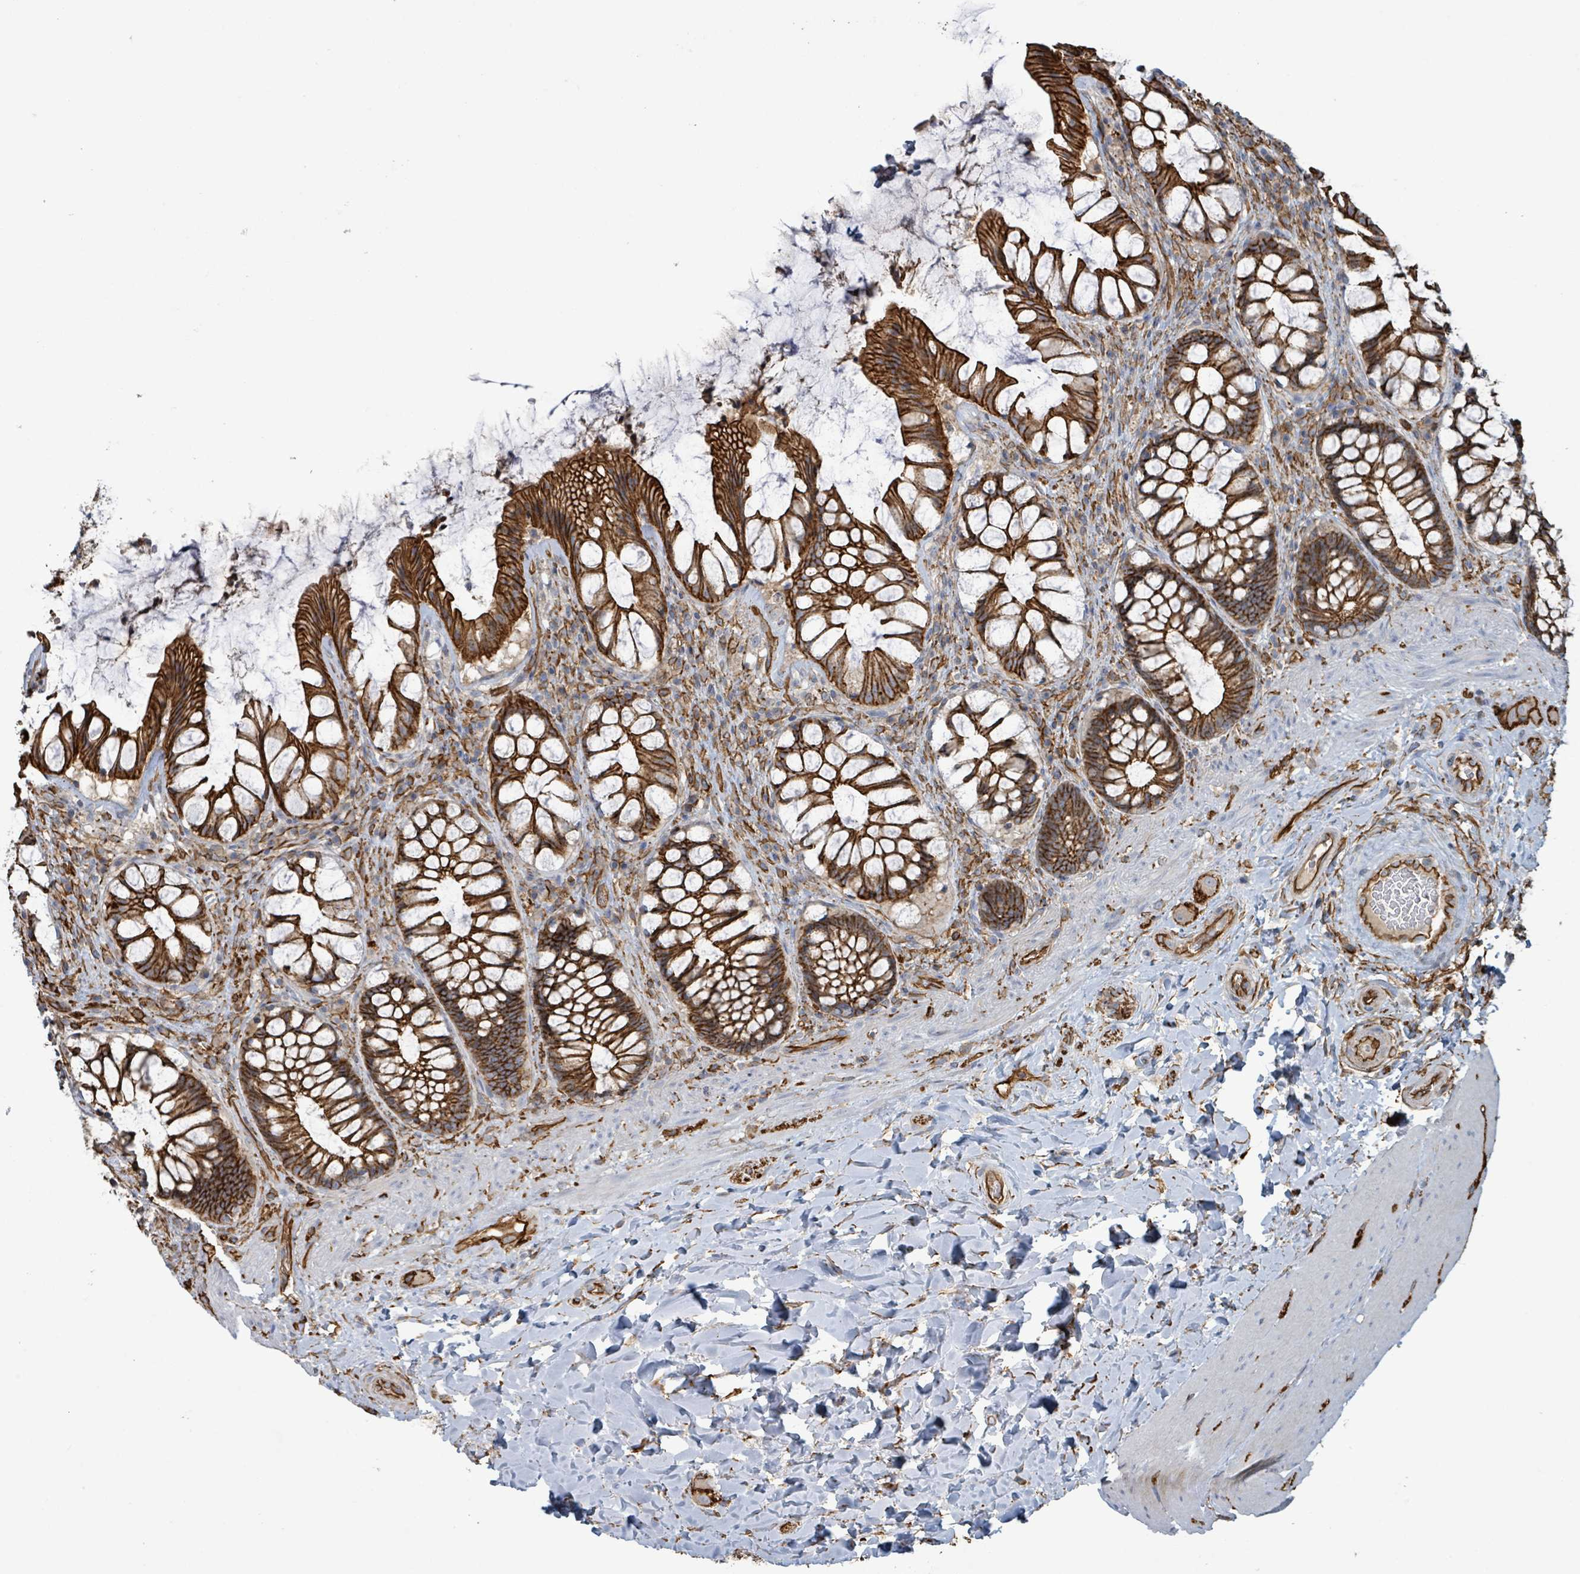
{"staining": {"intensity": "strong", "quantity": ">75%", "location": "cytoplasmic/membranous"}, "tissue": "rectum", "cell_type": "Glandular cells", "image_type": "normal", "snomed": [{"axis": "morphology", "description": "Normal tissue, NOS"}, {"axis": "topography", "description": "Rectum"}], "caption": "Immunohistochemical staining of benign human rectum exhibits strong cytoplasmic/membranous protein positivity in approximately >75% of glandular cells. (Stains: DAB (3,3'-diaminobenzidine) in brown, nuclei in blue, Microscopy: brightfield microscopy at high magnification).", "gene": "LDOC1", "patient": {"sex": "female", "age": 58}}